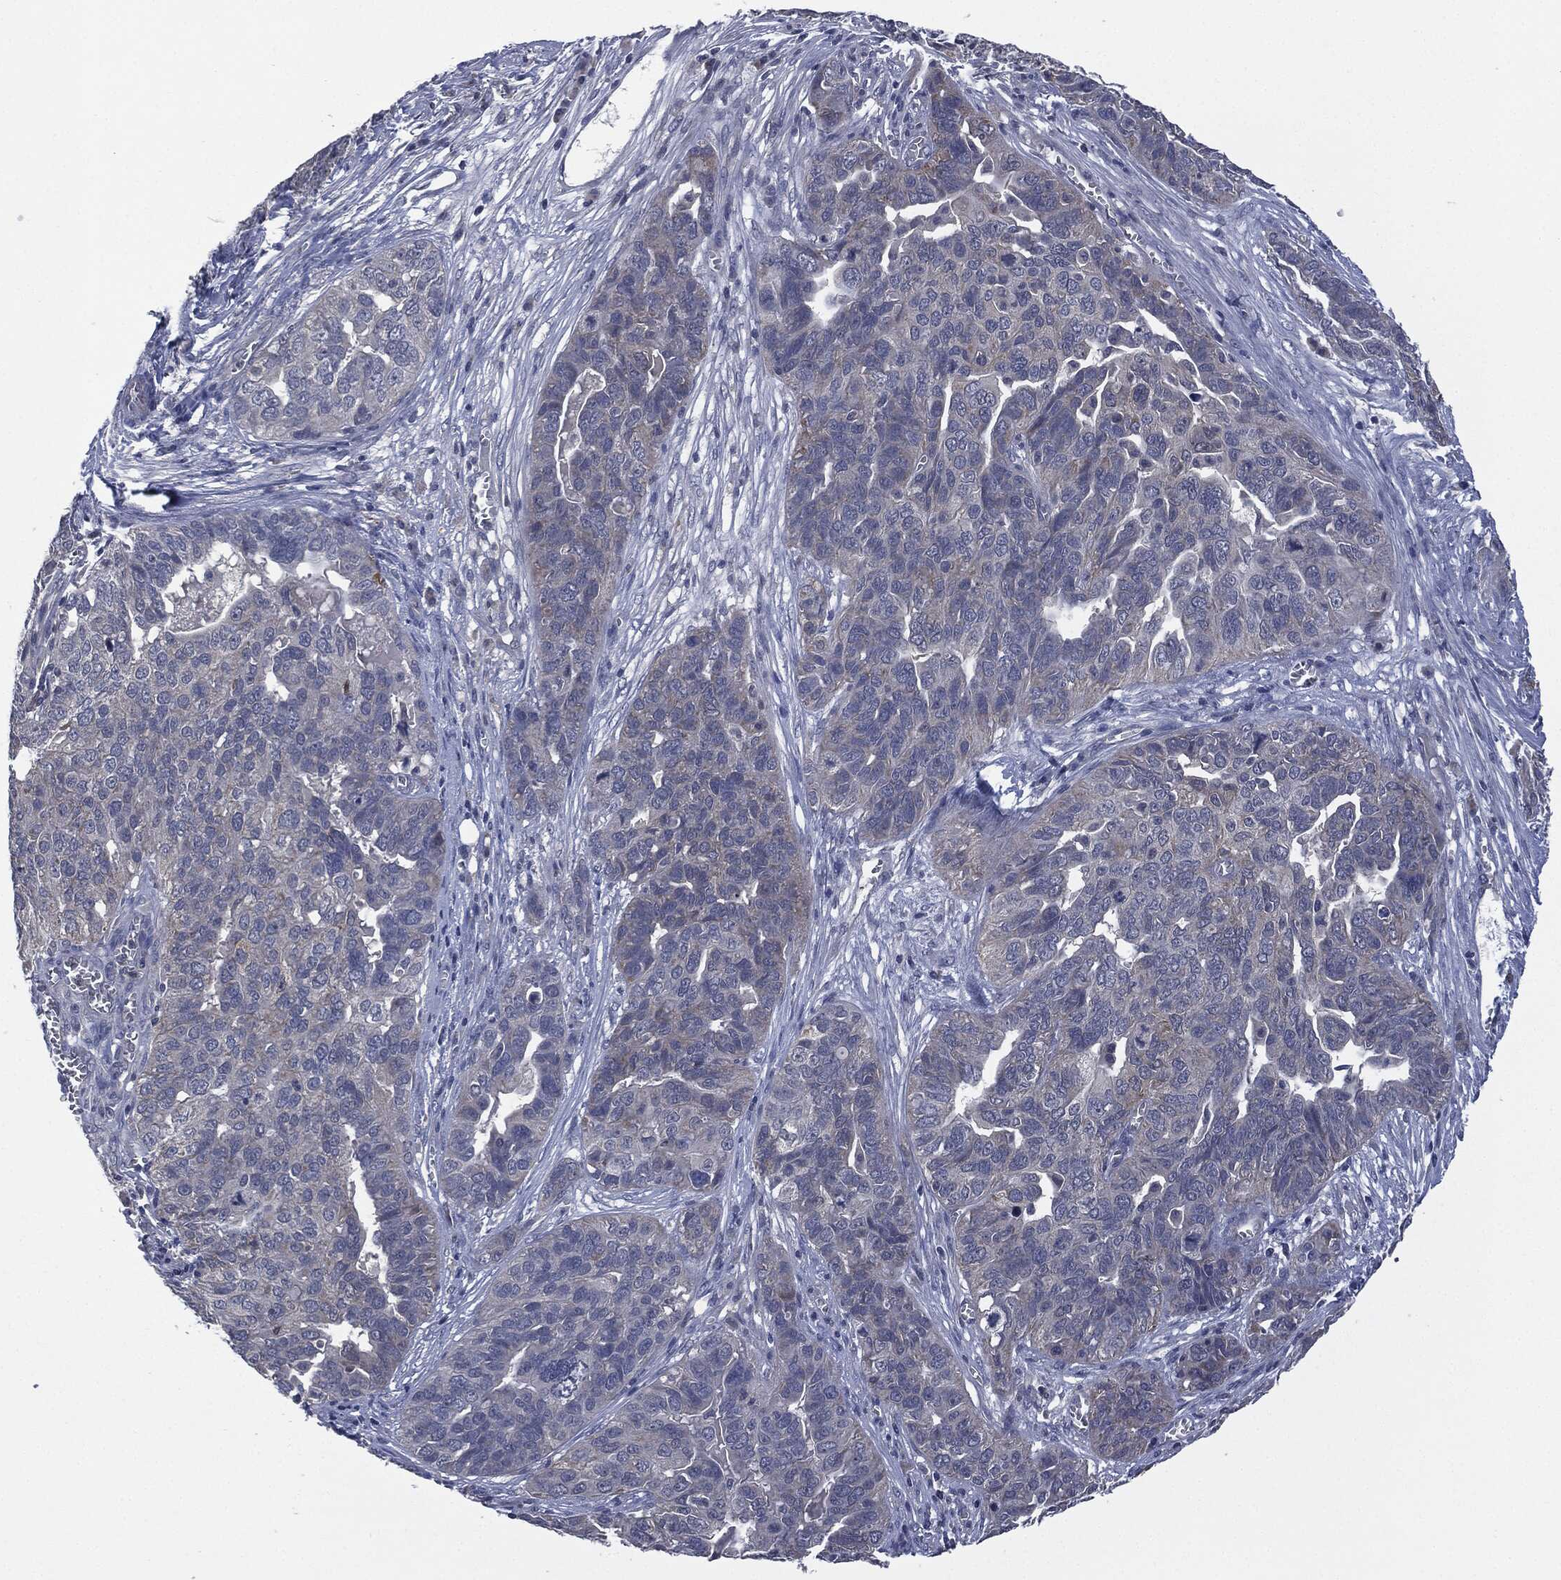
{"staining": {"intensity": "negative", "quantity": "none", "location": "none"}, "tissue": "ovarian cancer", "cell_type": "Tumor cells", "image_type": "cancer", "snomed": [{"axis": "morphology", "description": "Carcinoma, endometroid"}, {"axis": "topography", "description": "Soft tissue"}, {"axis": "topography", "description": "Ovary"}], "caption": "Micrograph shows no protein positivity in tumor cells of ovarian cancer tissue. Nuclei are stained in blue.", "gene": "IL1RN", "patient": {"sex": "female", "age": 52}}